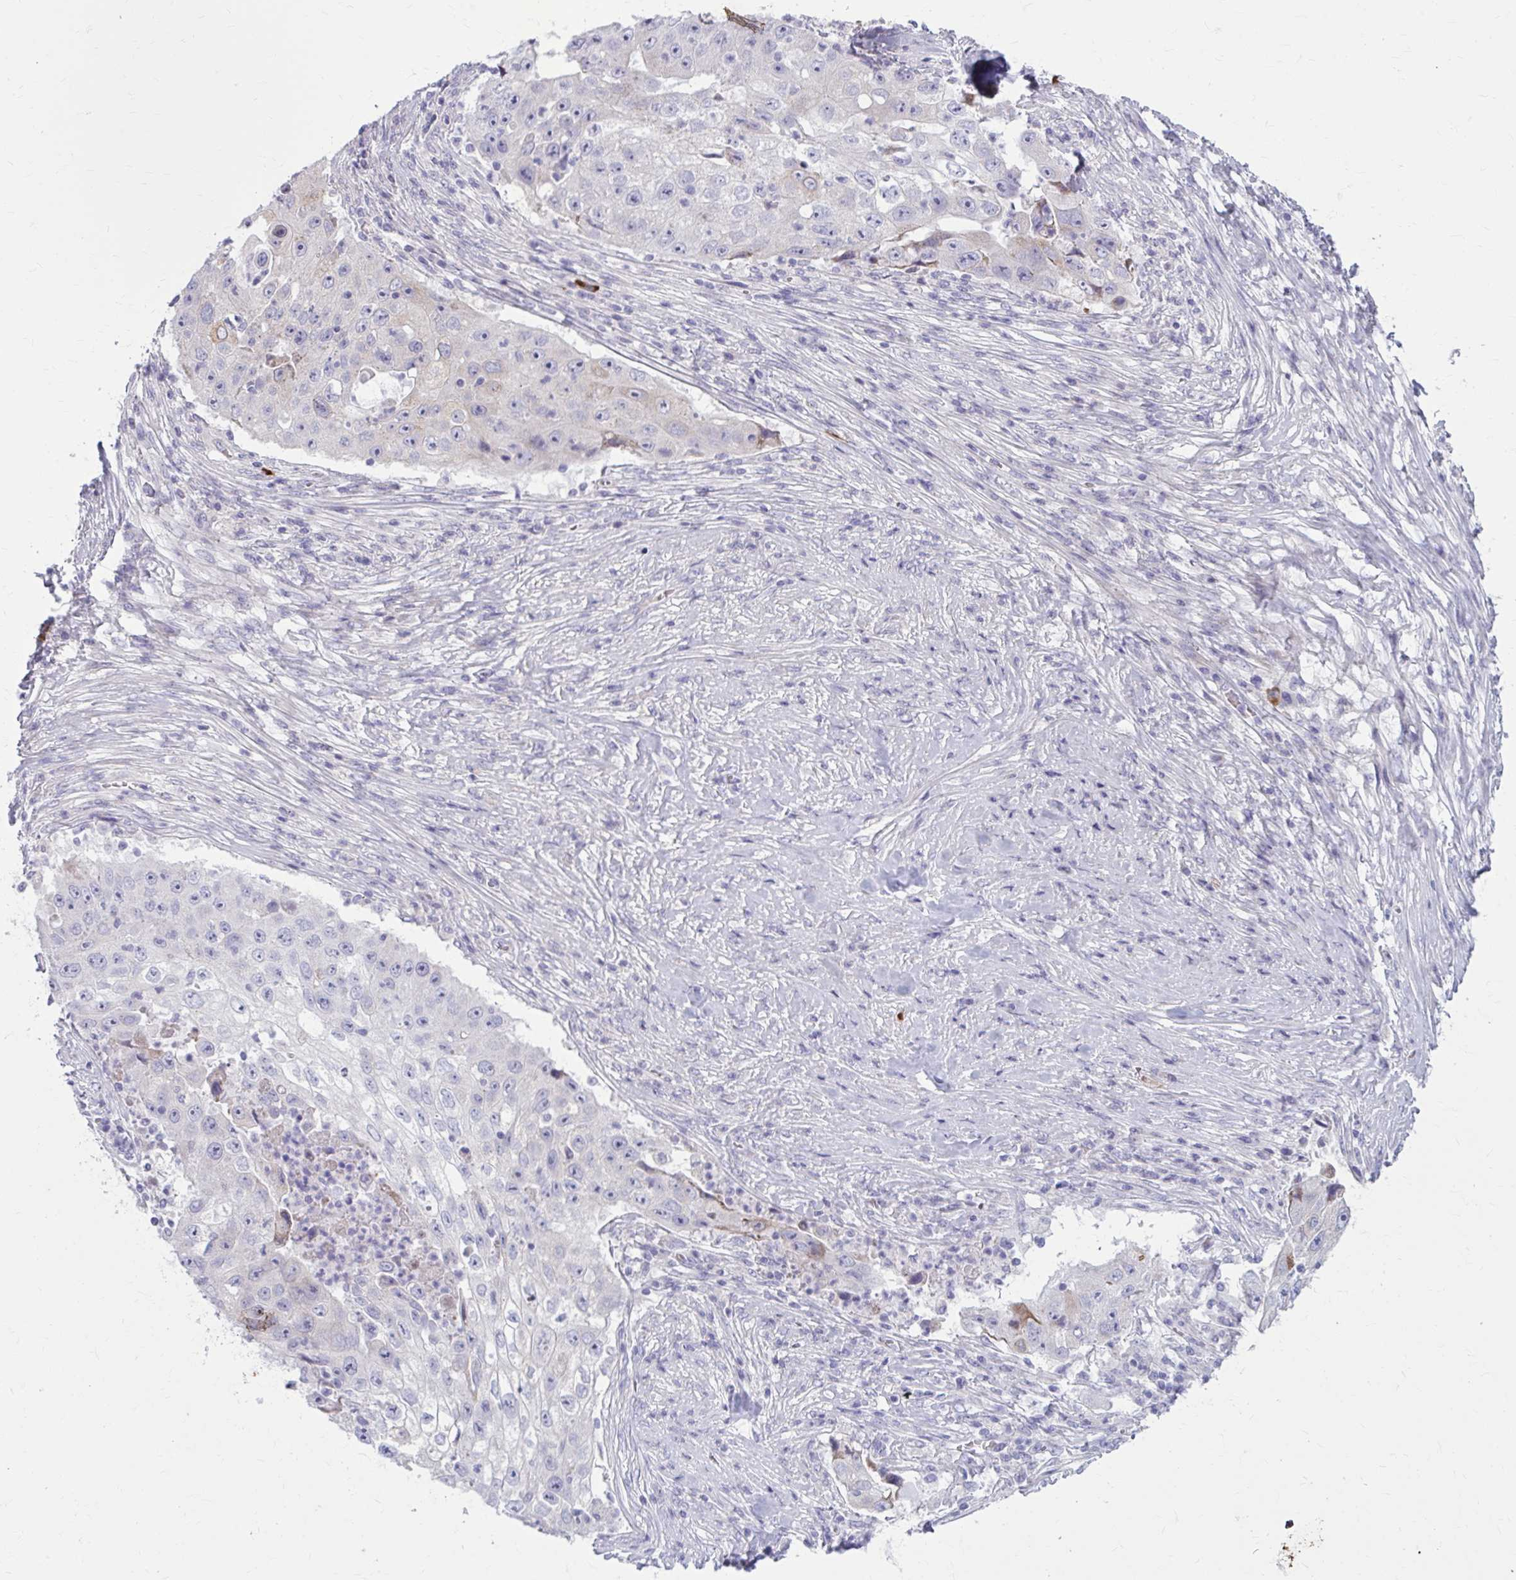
{"staining": {"intensity": "negative", "quantity": "none", "location": "none"}, "tissue": "lung cancer", "cell_type": "Tumor cells", "image_type": "cancer", "snomed": [{"axis": "morphology", "description": "Squamous cell carcinoma, NOS"}, {"axis": "topography", "description": "Lung"}], "caption": "Immunohistochemistry micrograph of human lung squamous cell carcinoma stained for a protein (brown), which demonstrates no positivity in tumor cells.", "gene": "MSMO1", "patient": {"sex": "male", "age": 64}}